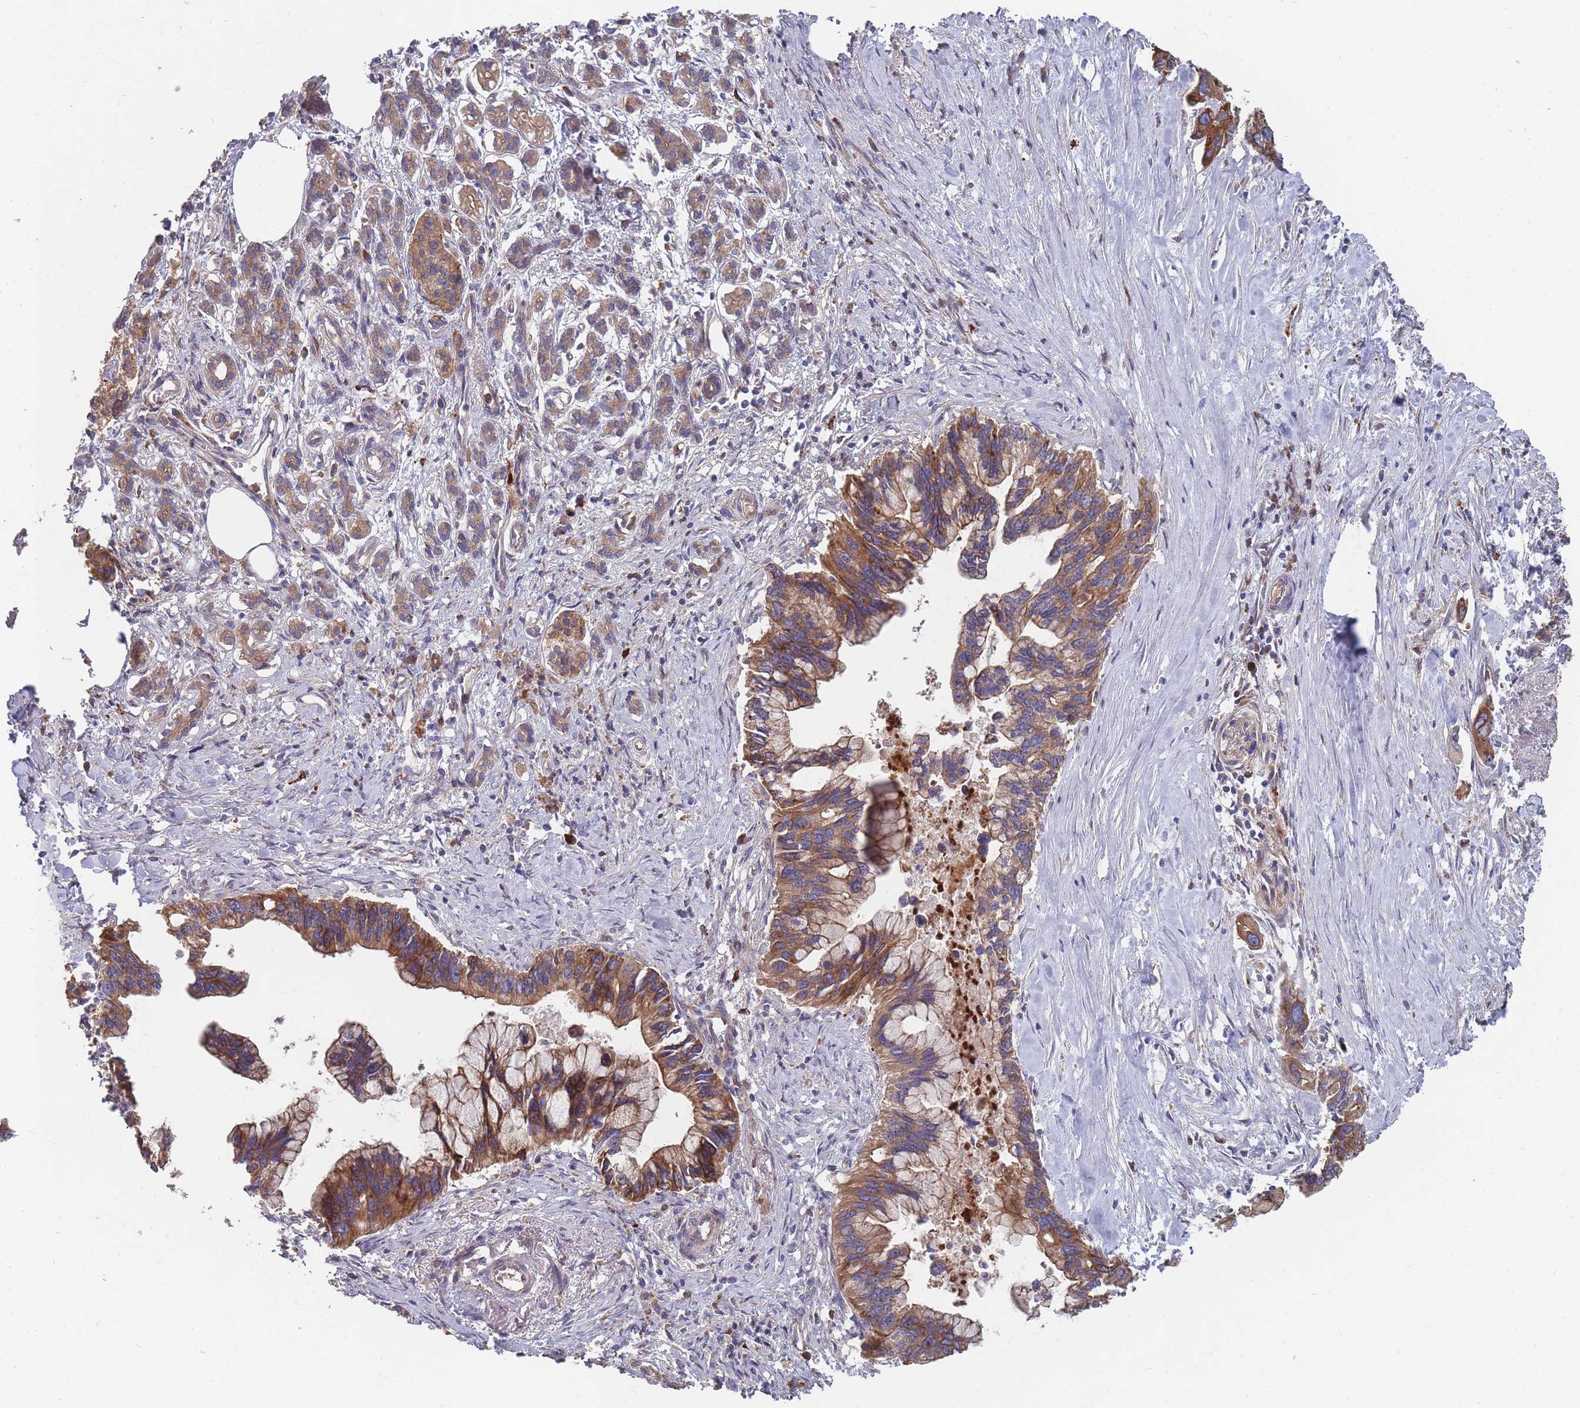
{"staining": {"intensity": "moderate", "quantity": ">75%", "location": "cytoplasmic/membranous"}, "tissue": "pancreatic cancer", "cell_type": "Tumor cells", "image_type": "cancer", "snomed": [{"axis": "morphology", "description": "Adenocarcinoma, NOS"}, {"axis": "topography", "description": "Pancreas"}], "caption": "IHC image of neoplastic tissue: human pancreatic adenocarcinoma stained using IHC displays medium levels of moderate protein expression localized specifically in the cytoplasmic/membranous of tumor cells, appearing as a cytoplasmic/membranous brown color.", "gene": "THSD7B", "patient": {"sex": "female", "age": 83}}